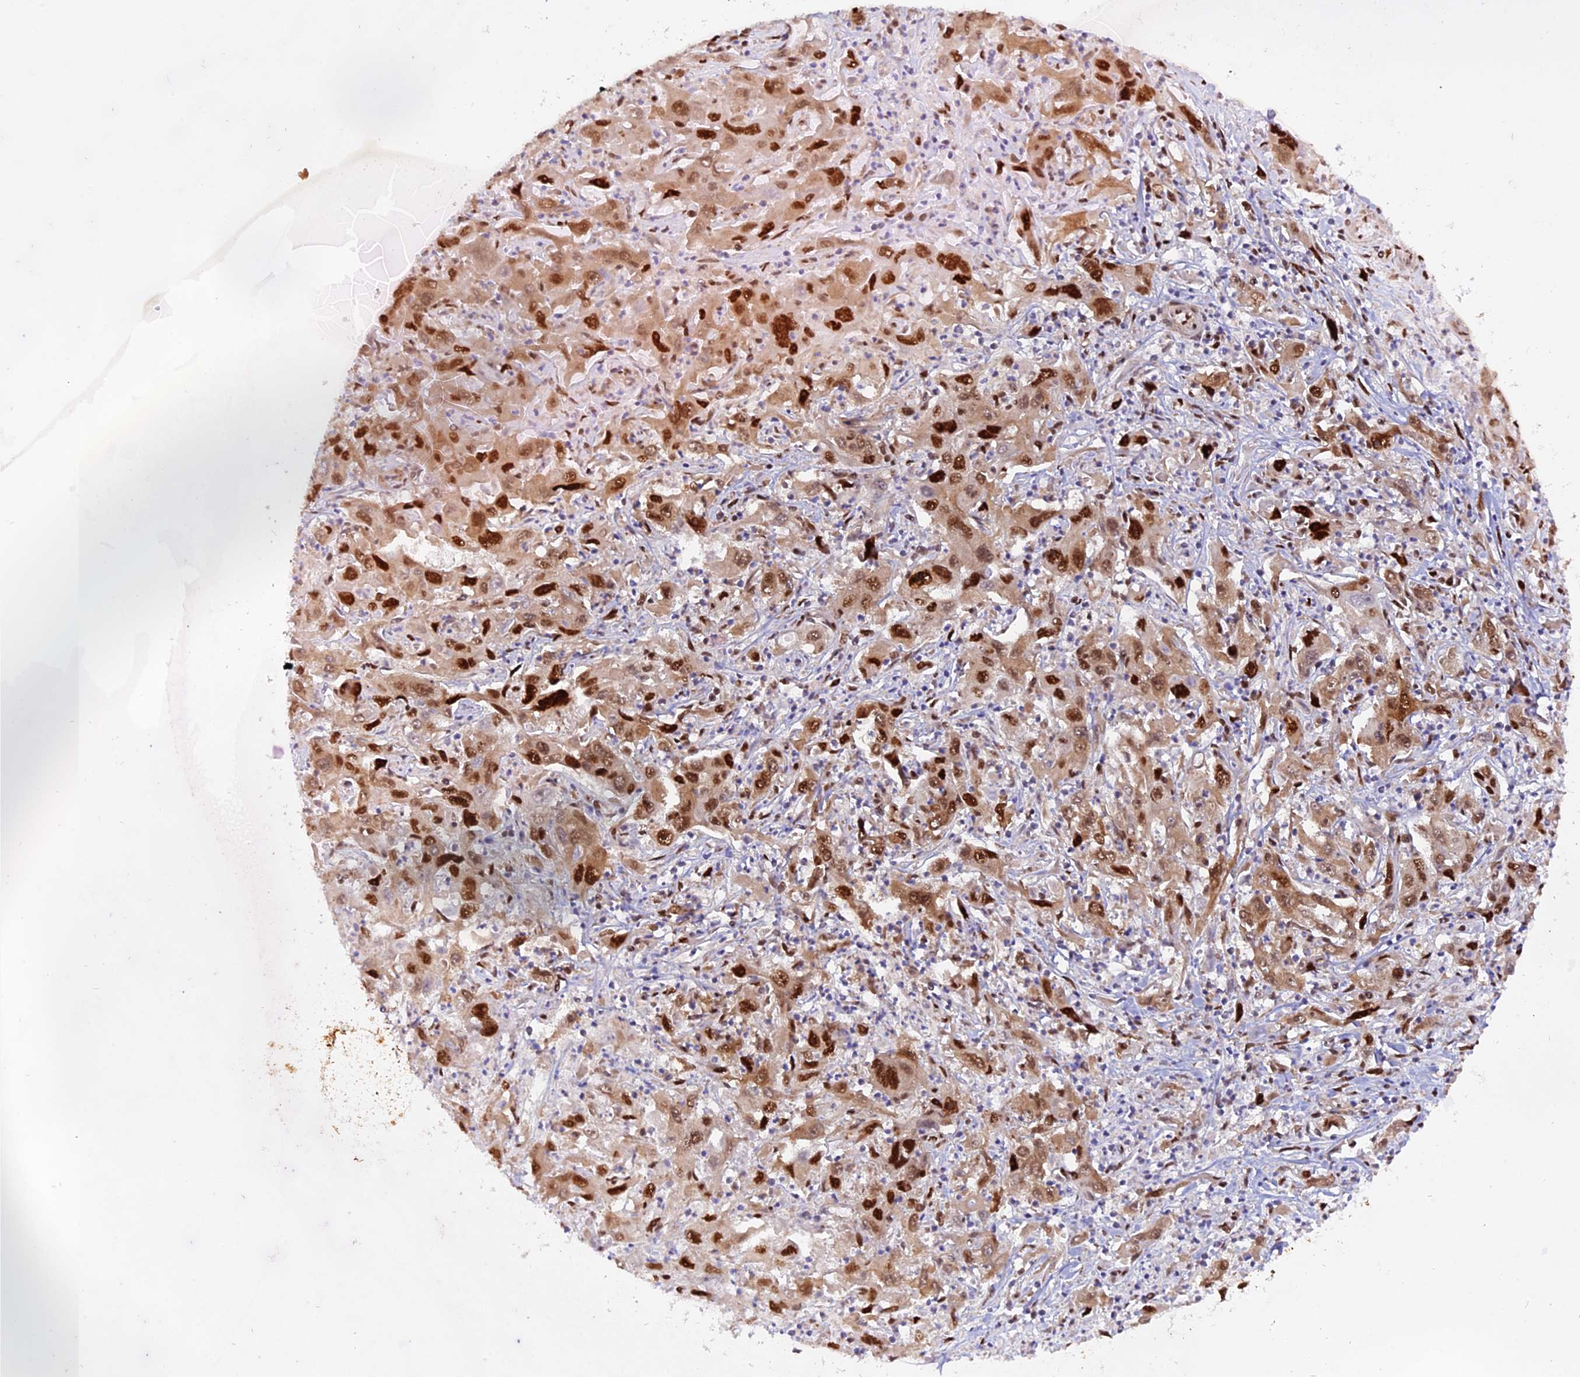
{"staining": {"intensity": "strong", "quantity": ">75%", "location": "cytoplasmic/membranous,nuclear"}, "tissue": "liver cancer", "cell_type": "Tumor cells", "image_type": "cancer", "snomed": [{"axis": "morphology", "description": "Carcinoma, Hepatocellular, NOS"}, {"axis": "topography", "description": "Liver"}], "caption": "Tumor cells demonstrate strong cytoplasmic/membranous and nuclear staining in about >75% of cells in liver cancer. (DAB (3,3'-diaminobenzidine) IHC, brown staining for protein, blue staining for nuclei).", "gene": "RAMAC", "patient": {"sex": "male", "age": 63}}